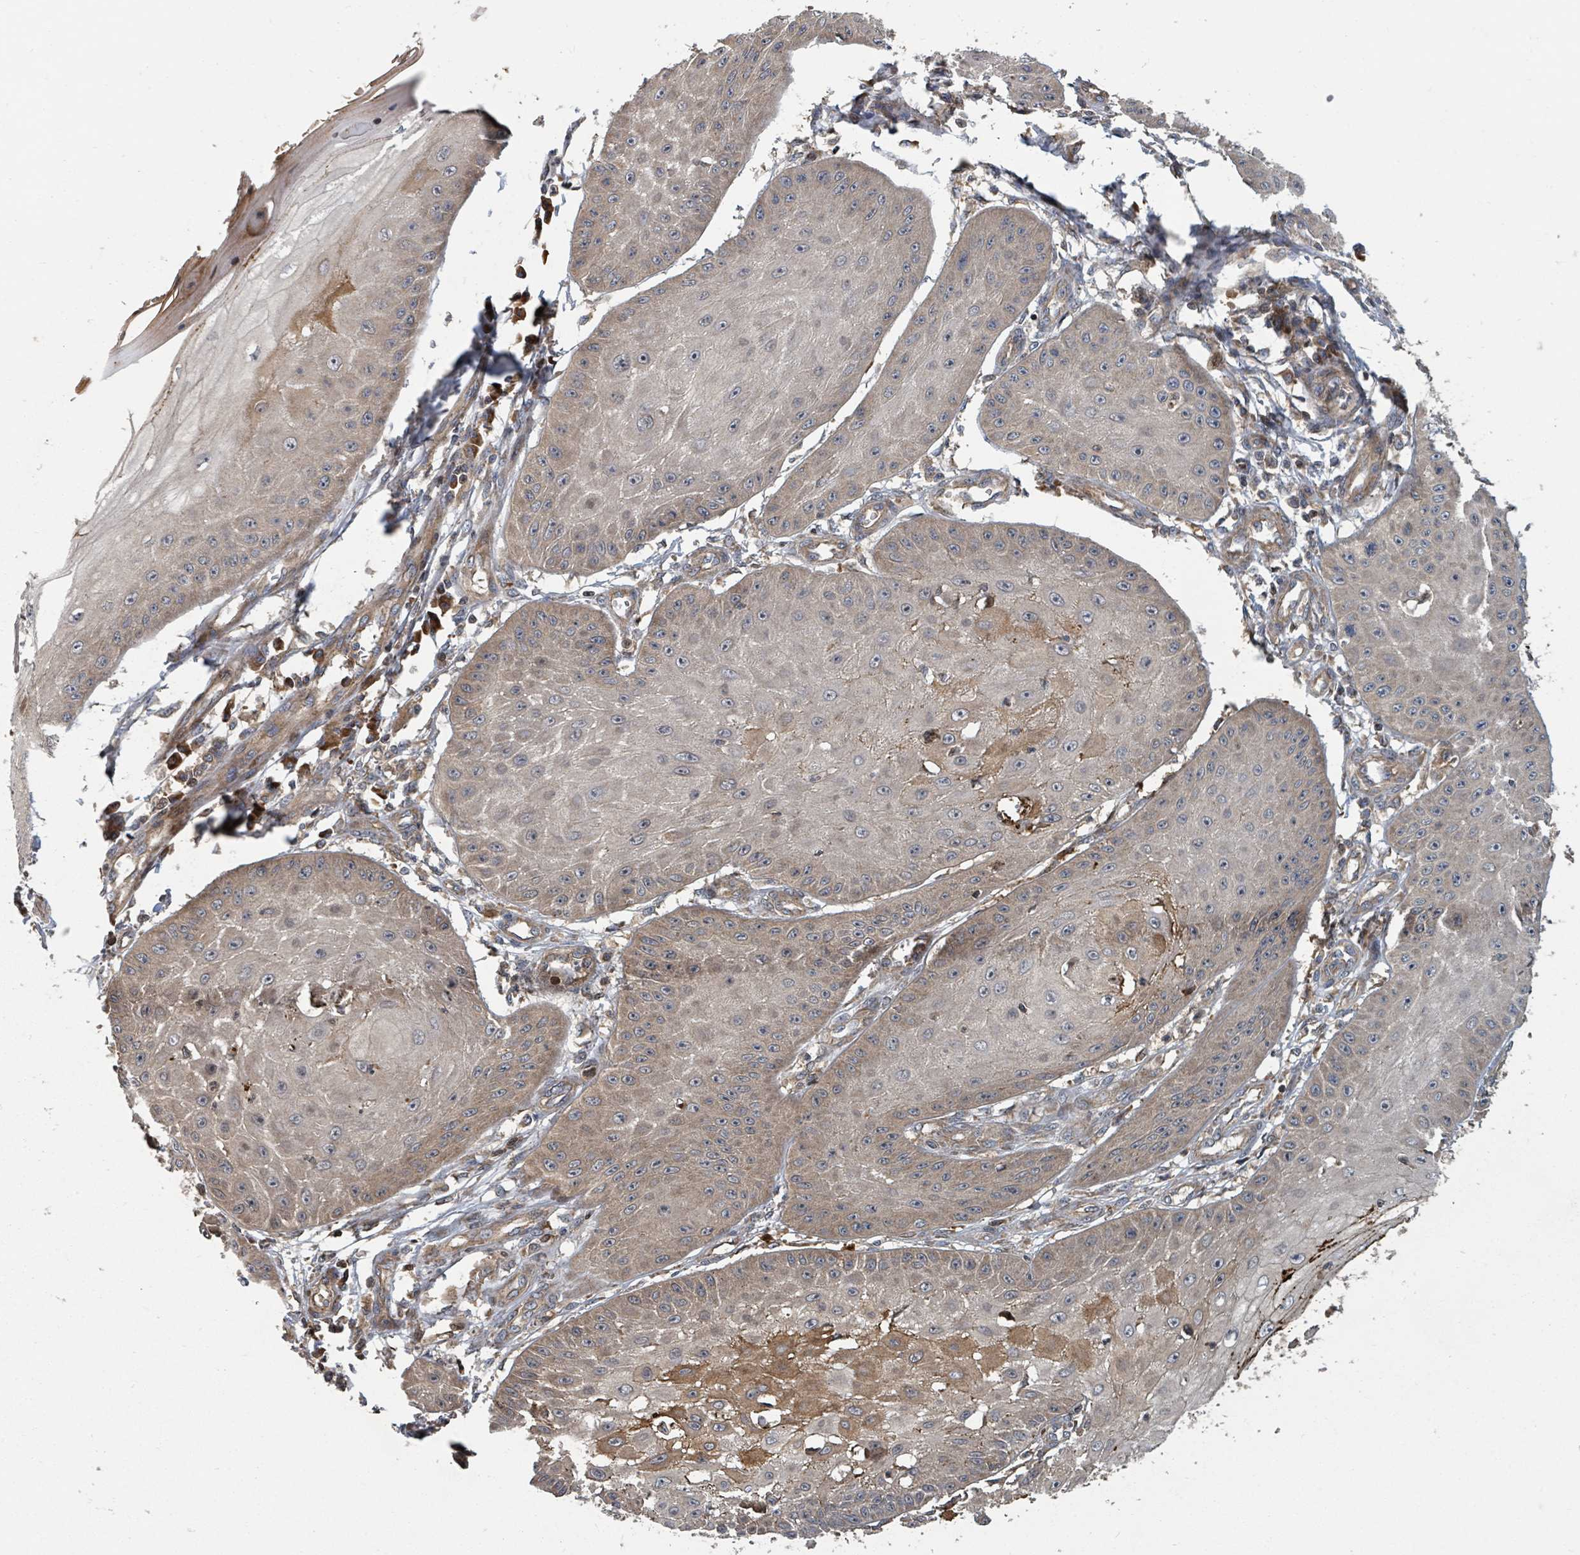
{"staining": {"intensity": "moderate", "quantity": "<25%", "location": "cytoplasmic/membranous"}, "tissue": "skin cancer", "cell_type": "Tumor cells", "image_type": "cancer", "snomed": [{"axis": "morphology", "description": "Squamous cell carcinoma, NOS"}, {"axis": "topography", "description": "Skin"}], "caption": "A brown stain shows moderate cytoplasmic/membranous expression of a protein in skin squamous cell carcinoma tumor cells.", "gene": "DPM1", "patient": {"sex": "male", "age": 70}}